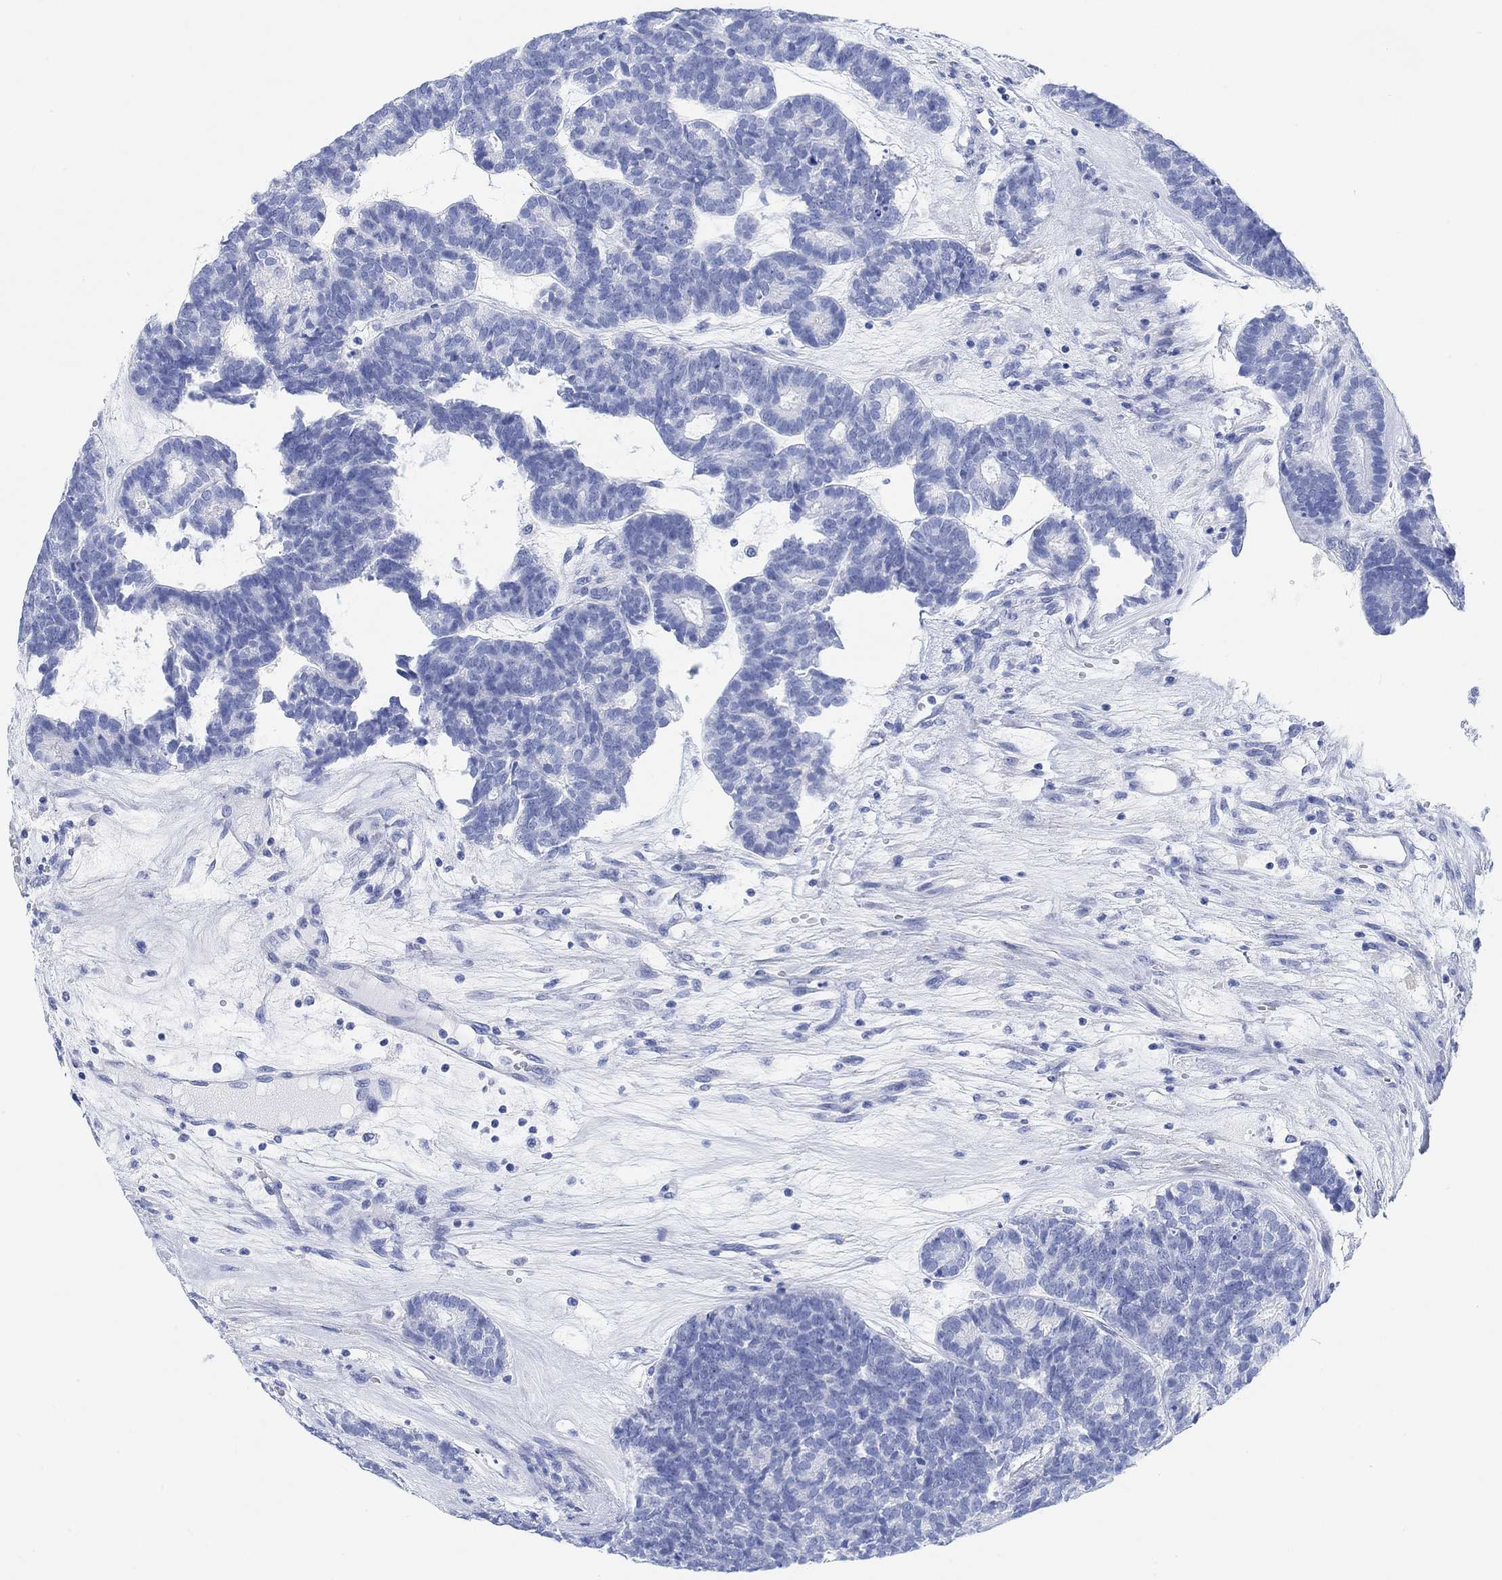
{"staining": {"intensity": "negative", "quantity": "none", "location": "none"}, "tissue": "head and neck cancer", "cell_type": "Tumor cells", "image_type": "cancer", "snomed": [{"axis": "morphology", "description": "Adenocarcinoma, NOS"}, {"axis": "topography", "description": "Head-Neck"}], "caption": "Immunohistochemical staining of head and neck cancer (adenocarcinoma) reveals no significant positivity in tumor cells.", "gene": "ANKRD33", "patient": {"sex": "female", "age": 81}}